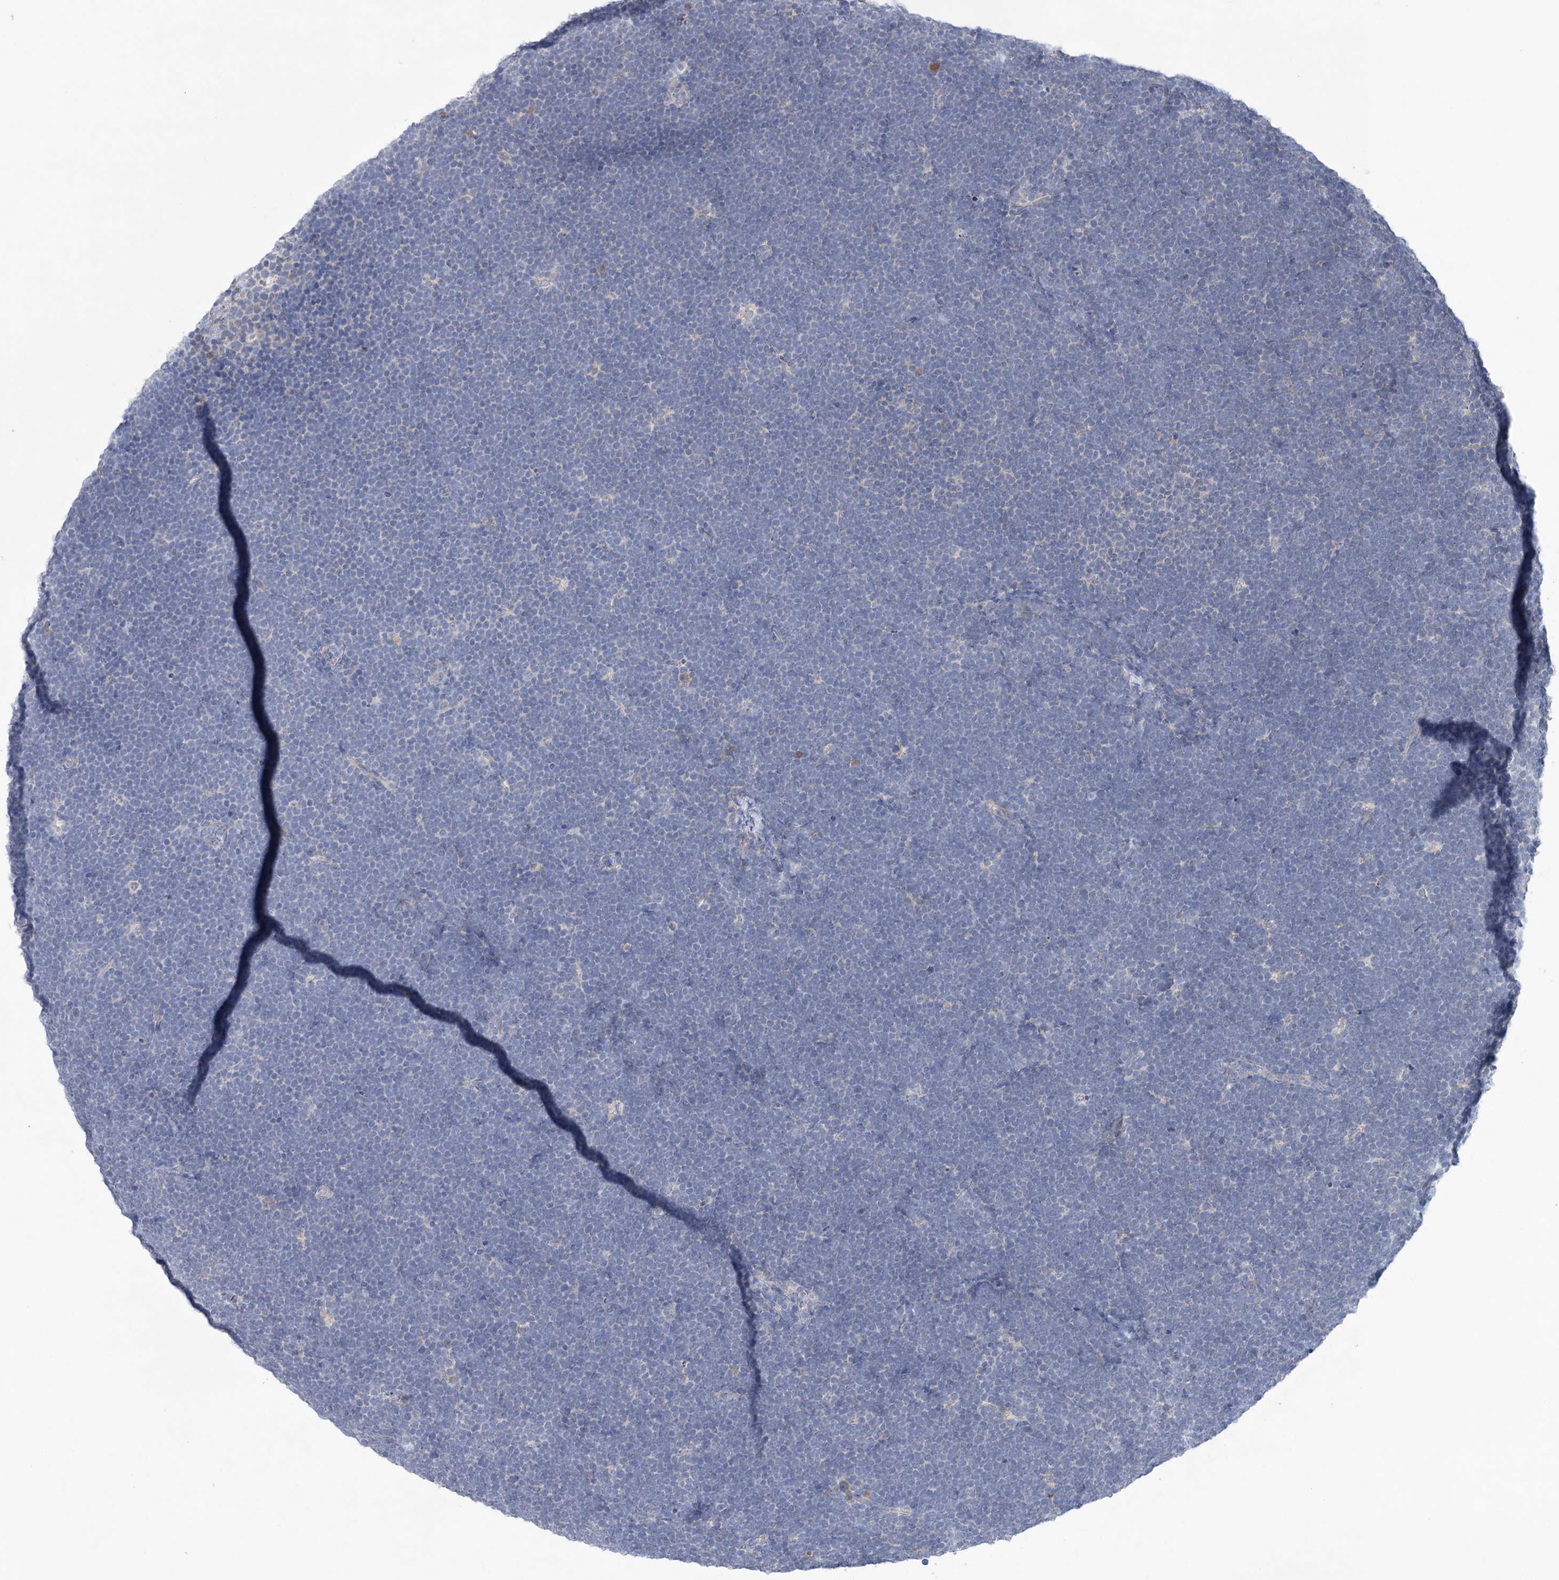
{"staining": {"intensity": "negative", "quantity": "none", "location": "none"}, "tissue": "lymphoma", "cell_type": "Tumor cells", "image_type": "cancer", "snomed": [{"axis": "morphology", "description": "Malignant lymphoma, non-Hodgkin's type, High grade"}, {"axis": "topography", "description": "Lymph node"}], "caption": "Tumor cells are negative for protein expression in human lymphoma.", "gene": "MTCH2", "patient": {"sex": "male", "age": 13}}